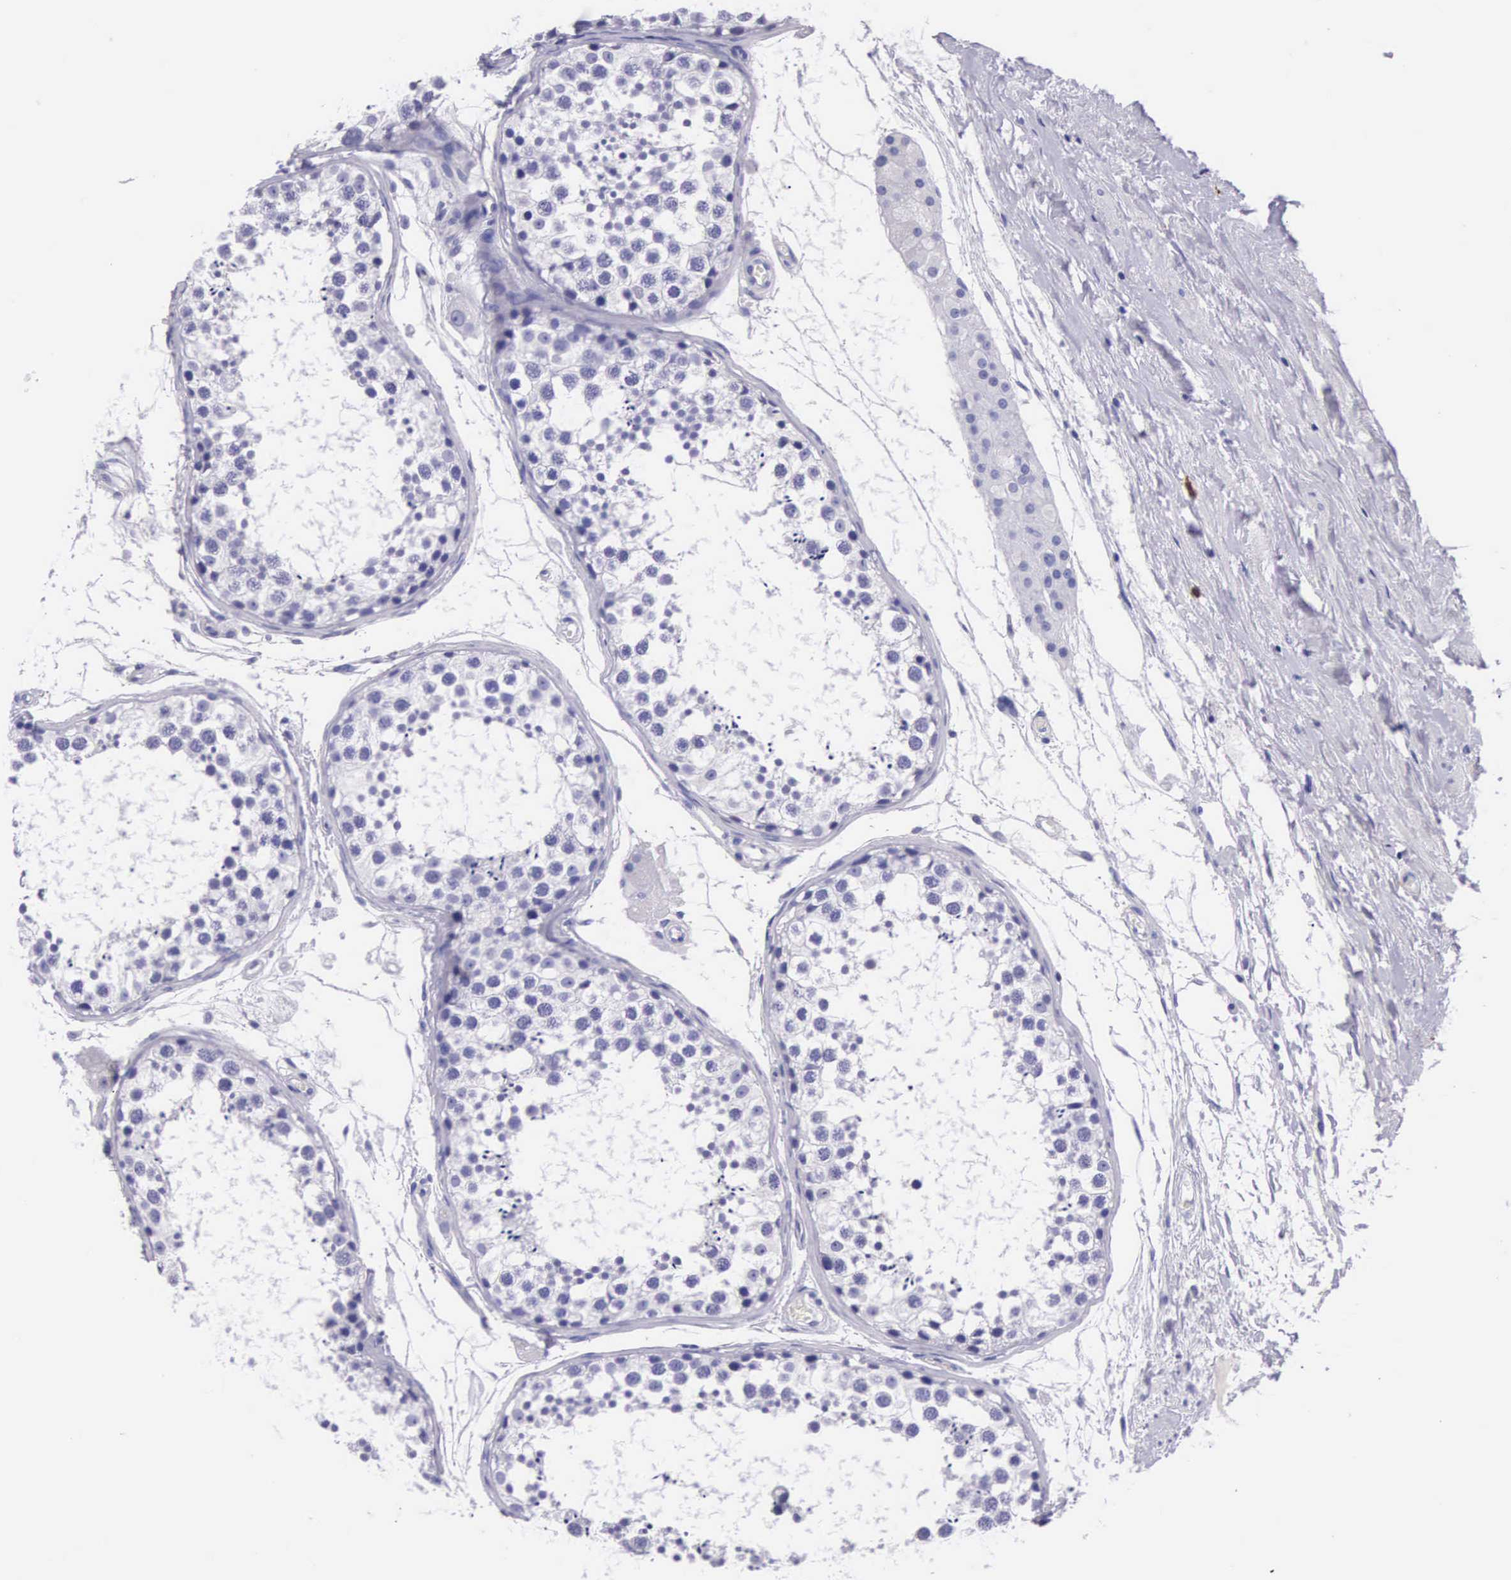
{"staining": {"intensity": "negative", "quantity": "none", "location": "none"}, "tissue": "testis", "cell_type": "Cells in seminiferous ducts", "image_type": "normal", "snomed": [{"axis": "morphology", "description": "Normal tissue, NOS"}, {"axis": "topography", "description": "Testis"}], "caption": "A high-resolution micrograph shows immunohistochemistry staining of benign testis, which exhibits no significant expression in cells in seminiferous ducts.", "gene": "FCN1", "patient": {"sex": "male", "age": 57}}